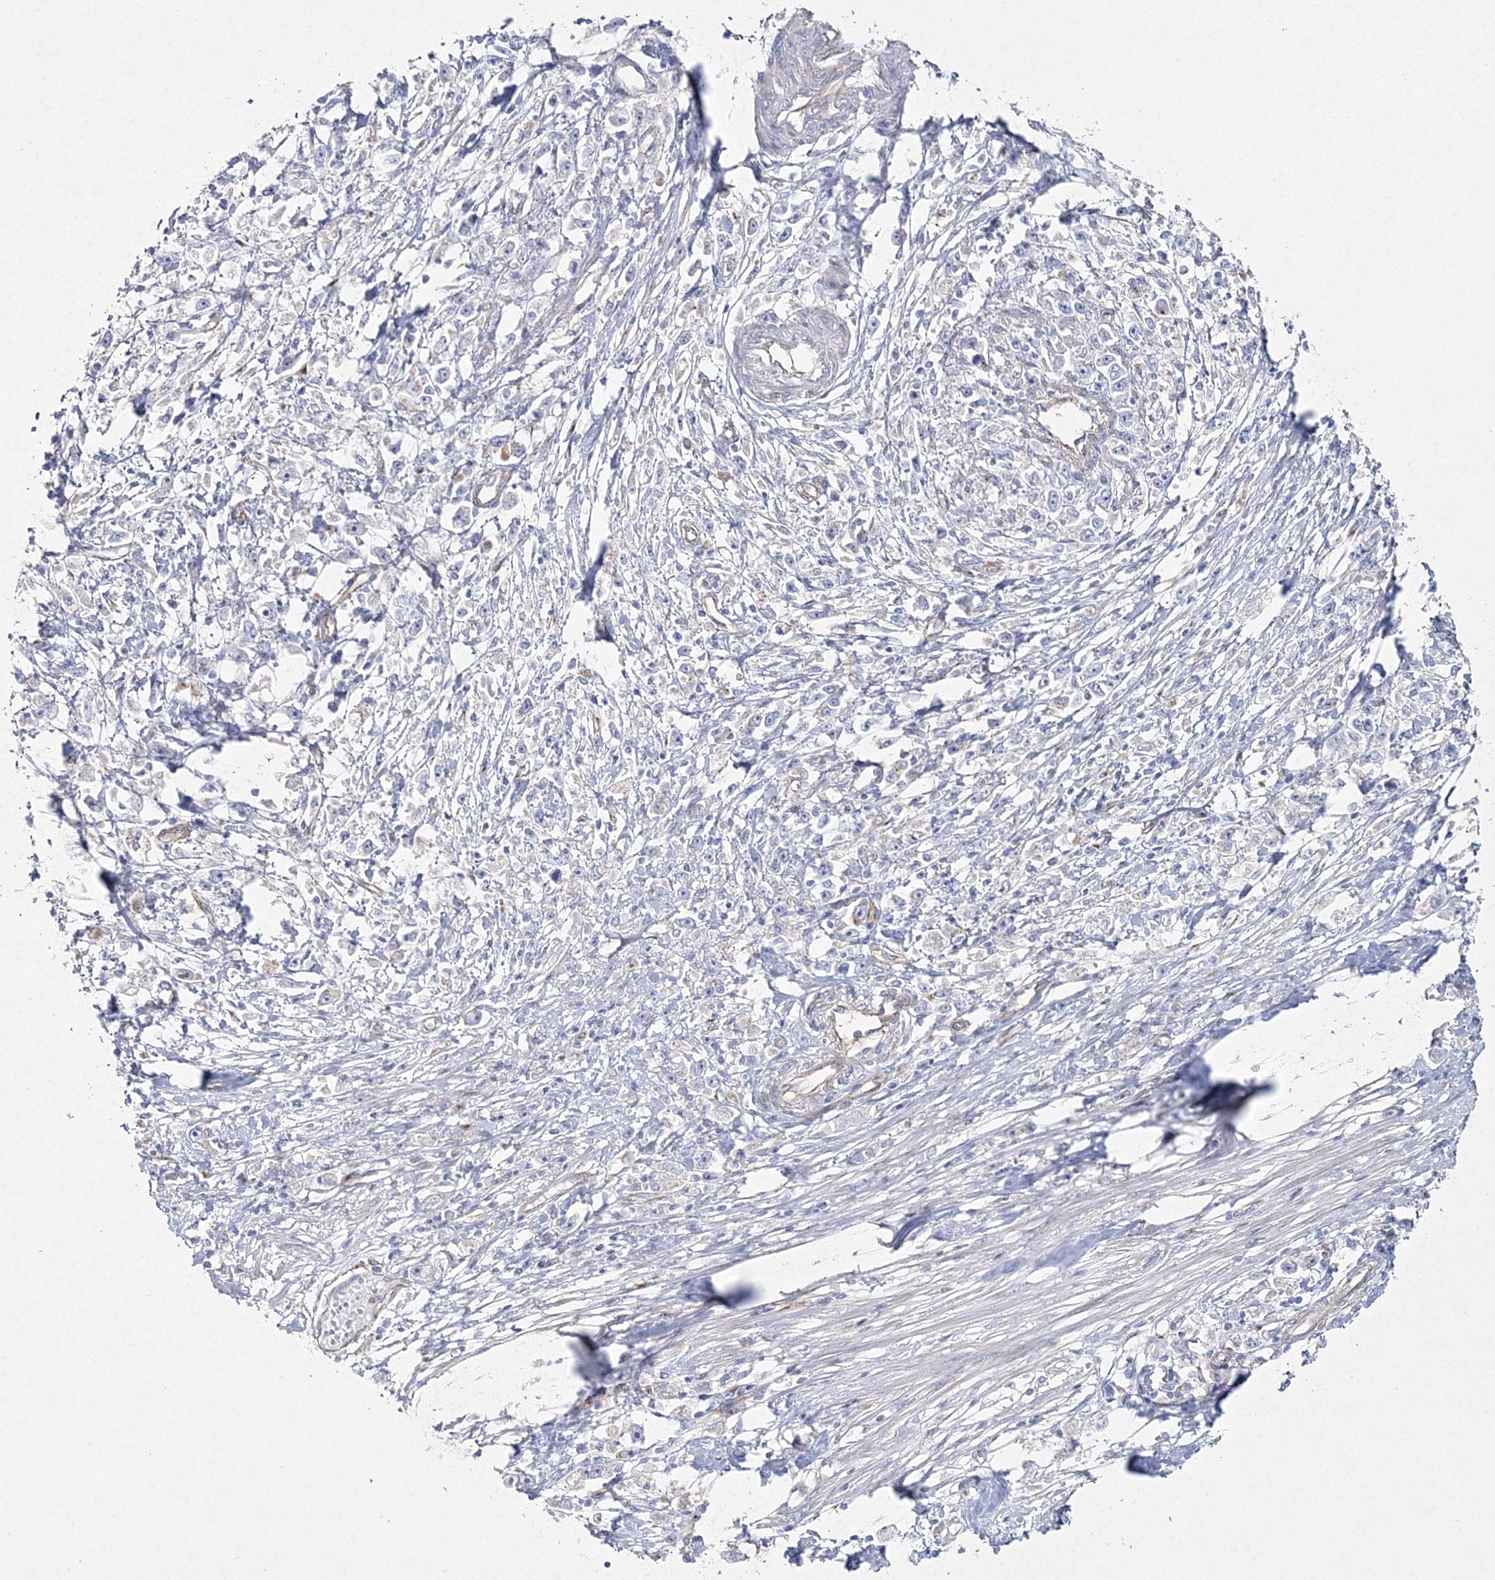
{"staining": {"intensity": "negative", "quantity": "none", "location": "none"}, "tissue": "stomach cancer", "cell_type": "Tumor cells", "image_type": "cancer", "snomed": [{"axis": "morphology", "description": "Adenocarcinoma, NOS"}, {"axis": "topography", "description": "Stomach"}], "caption": "Immunohistochemistry photomicrograph of neoplastic tissue: human stomach cancer stained with DAB (3,3'-diaminobenzidine) shows no significant protein positivity in tumor cells.", "gene": "NAA40", "patient": {"sex": "female", "age": 59}}